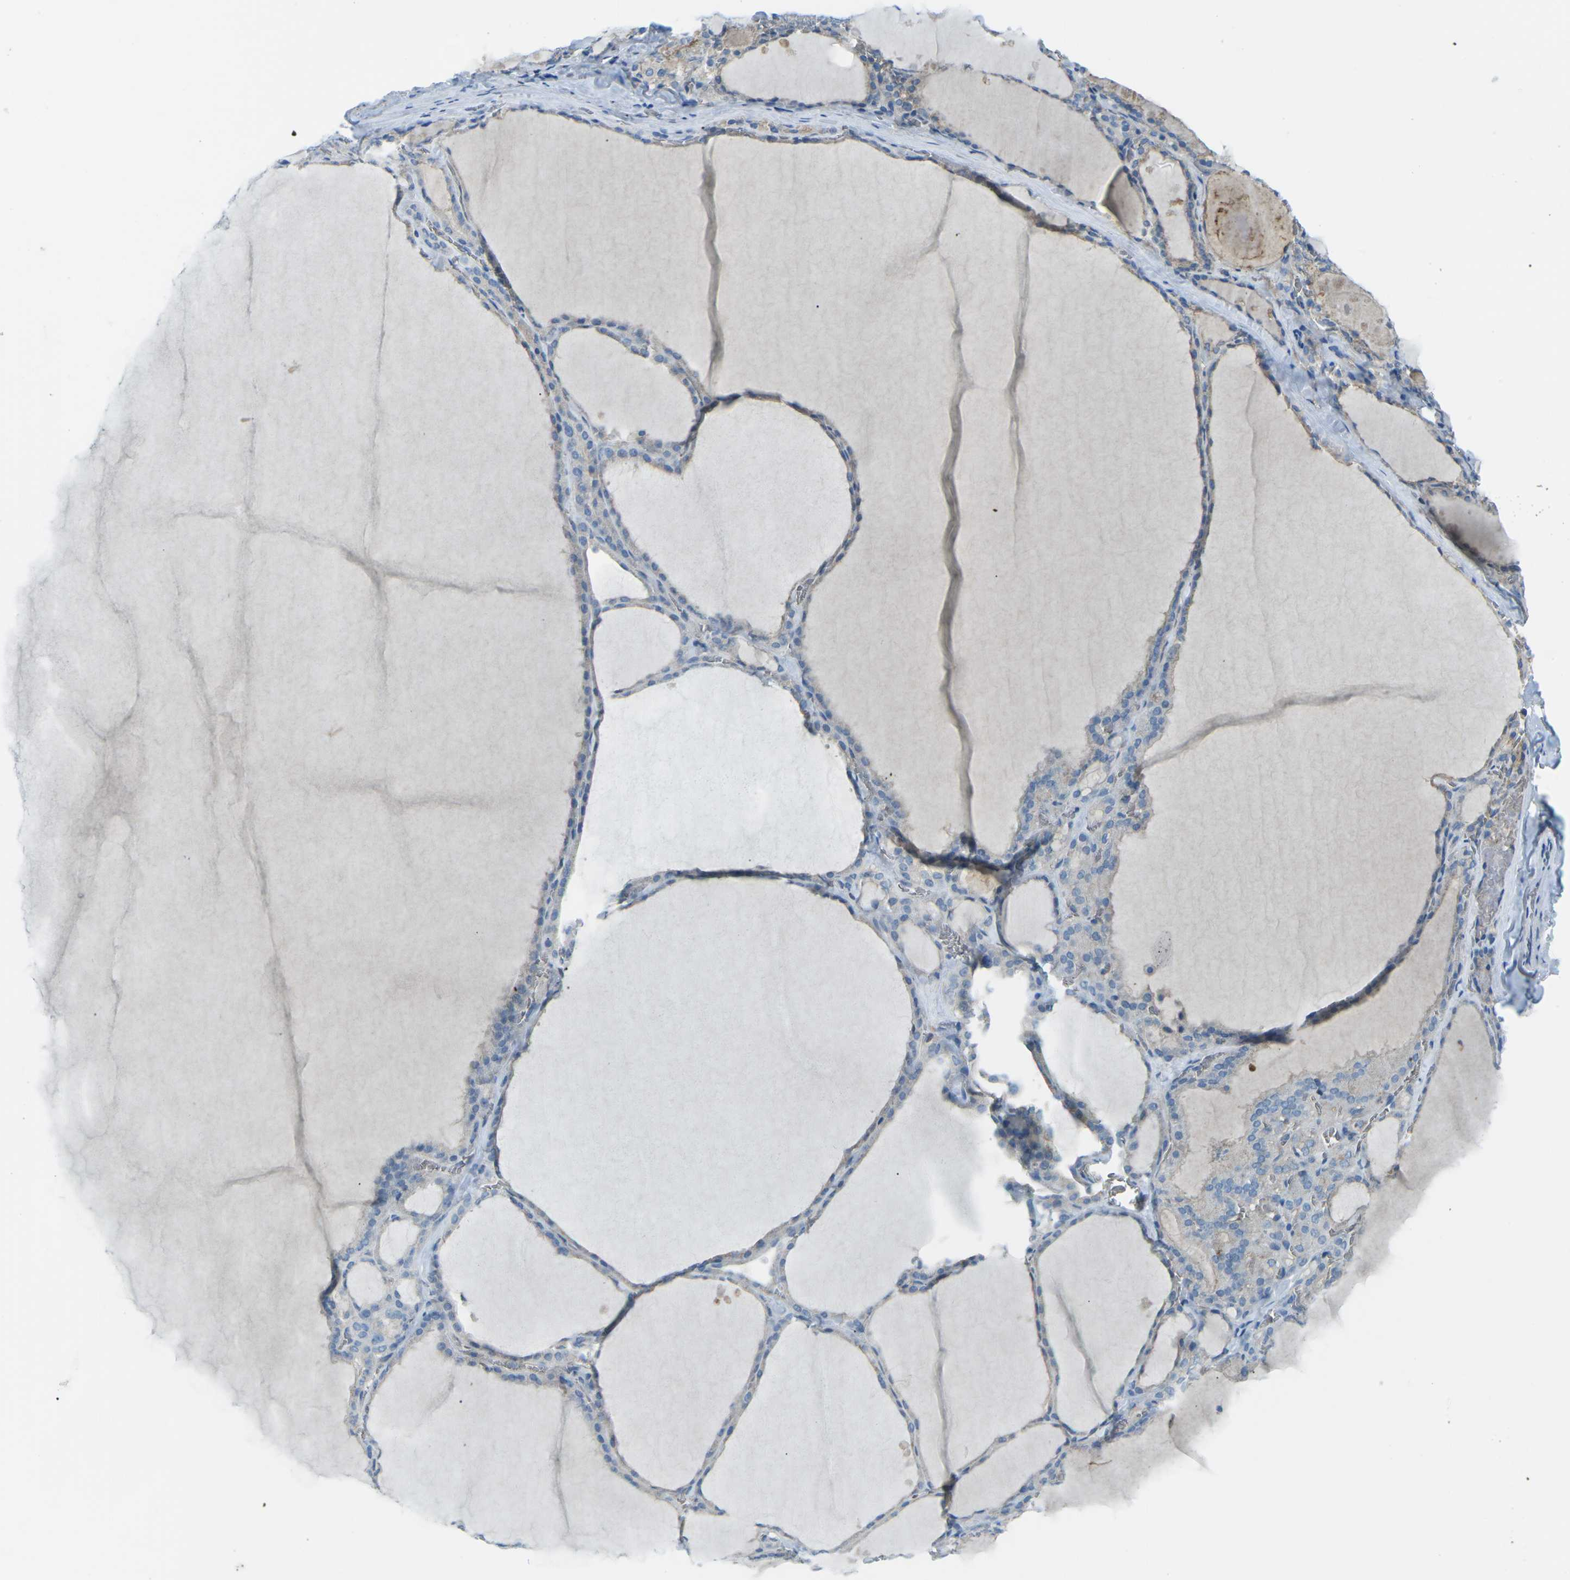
{"staining": {"intensity": "negative", "quantity": "none", "location": "none"}, "tissue": "thyroid gland", "cell_type": "Glandular cells", "image_type": "normal", "snomed": [{"axis": "morphology", "description": "Normal tissue, NOS"}, {"axis": "topography", "description": "Thyroid gland"}], "caption": "High magnification brightfield microscopy of normal thyroid gland stained with DAB (brown) and counterstained with hematoxylin (blue): glandular cells show no significant expression. (Stains: DAB immunohistochemistry (IHC) with hematoxylin counter stain, Microscopy: brightfield microscopy at high magnification).", "gene": "CD47", "patient": {"sex": "male", "age": 56}}